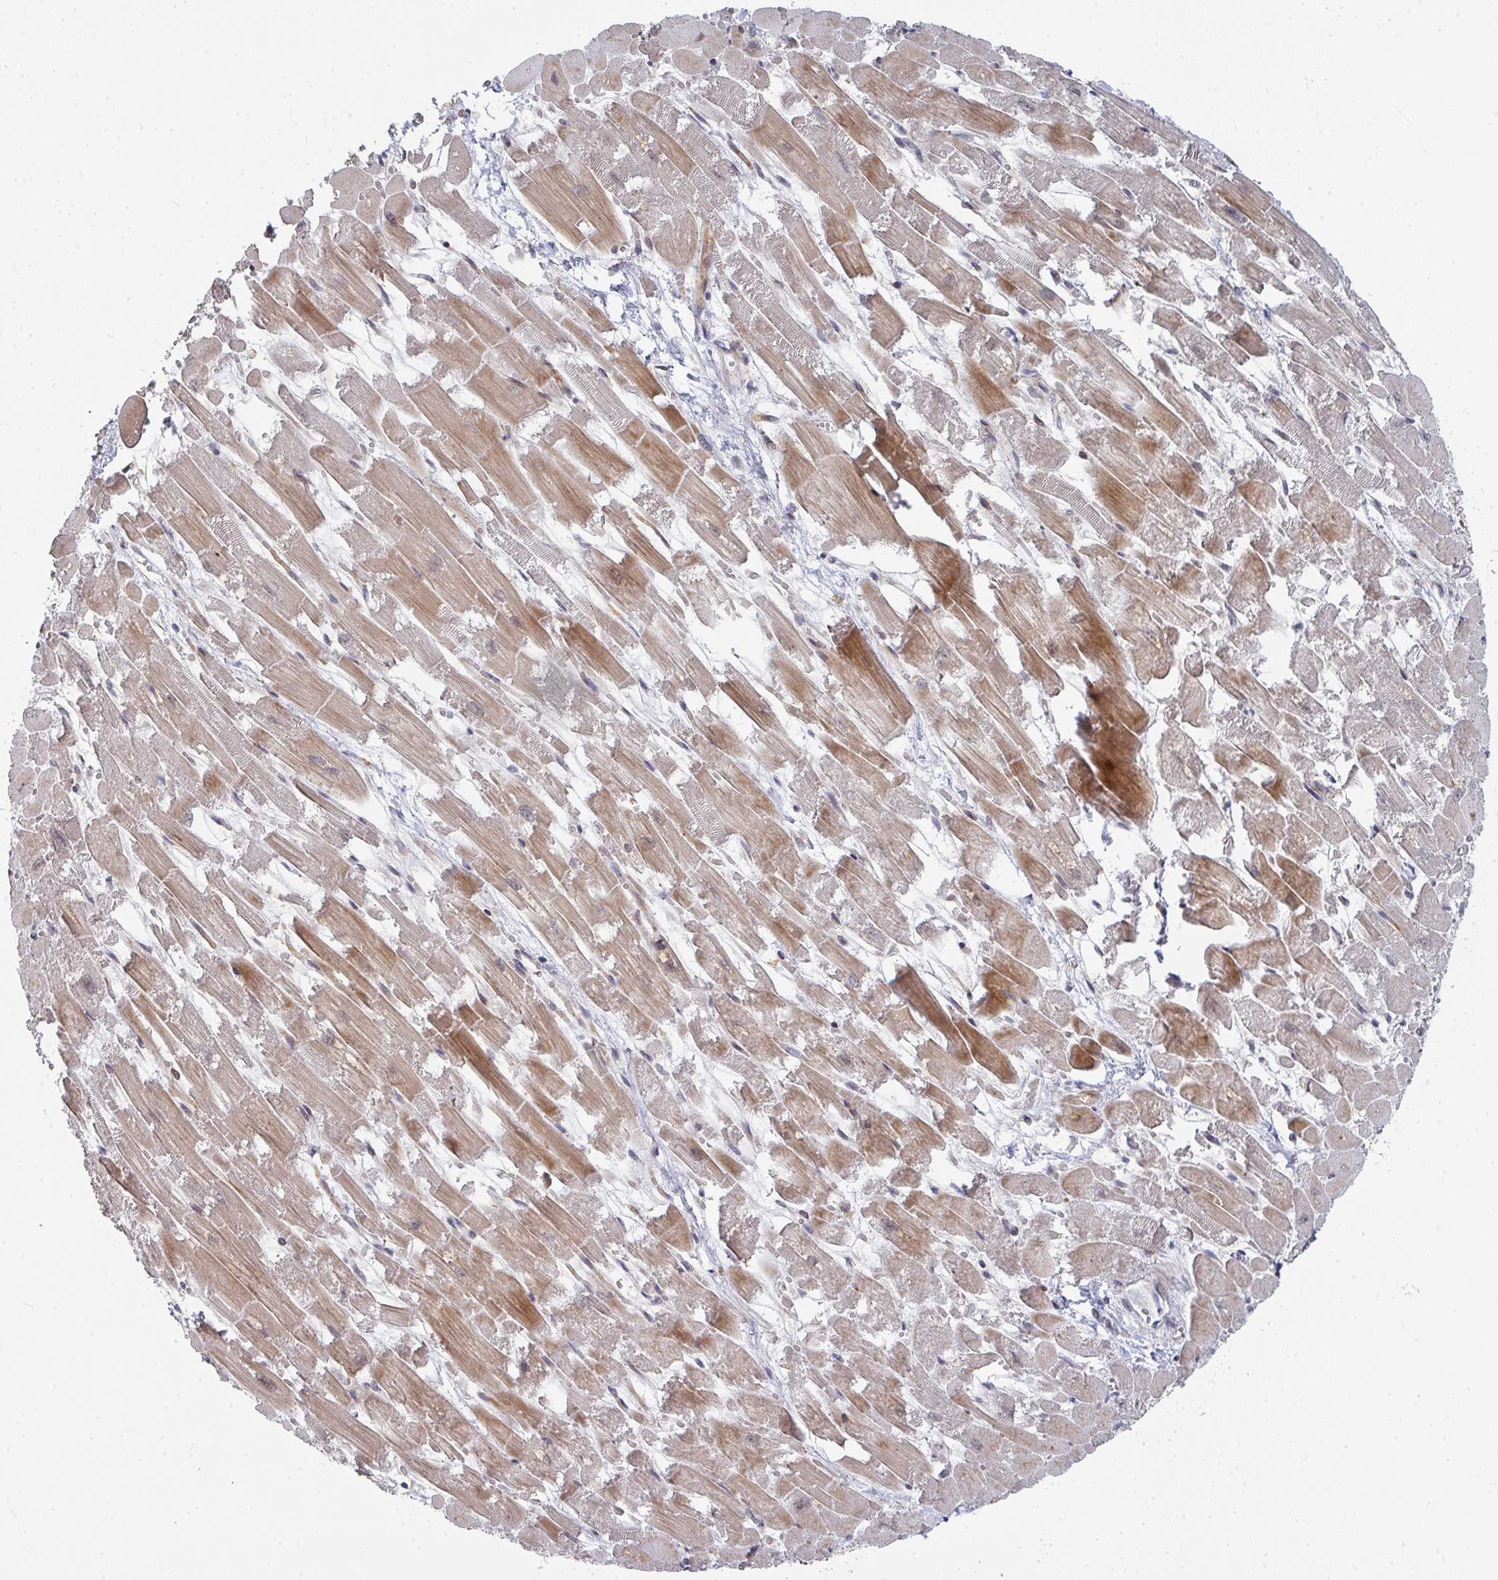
{"staining": {"intensity": "strong", "quantity": "25%-75%", "location": "cytoplasmic/membranous"}, "tissue": "heart muscle", "cell_type": "Cardiomyocytes", "image_type": "normal", "snomed": [{"axis": "morphology", "description": "Normal tissue, NOS"}, {"axis": "topography", "description": "Heart"}], "caption": "Immunohistochemistry image of unremarkable heart muscle: heart muscle stained using immunohistochemistry shows high levels of strong protein expression localized specifically in the cytoplasmic/membranous of cardiomyocytes, appearing as a cytoplasmic/membranous brown color.", "gene": "RBBP5", "patient": {"sex": "female", "age": 52}}